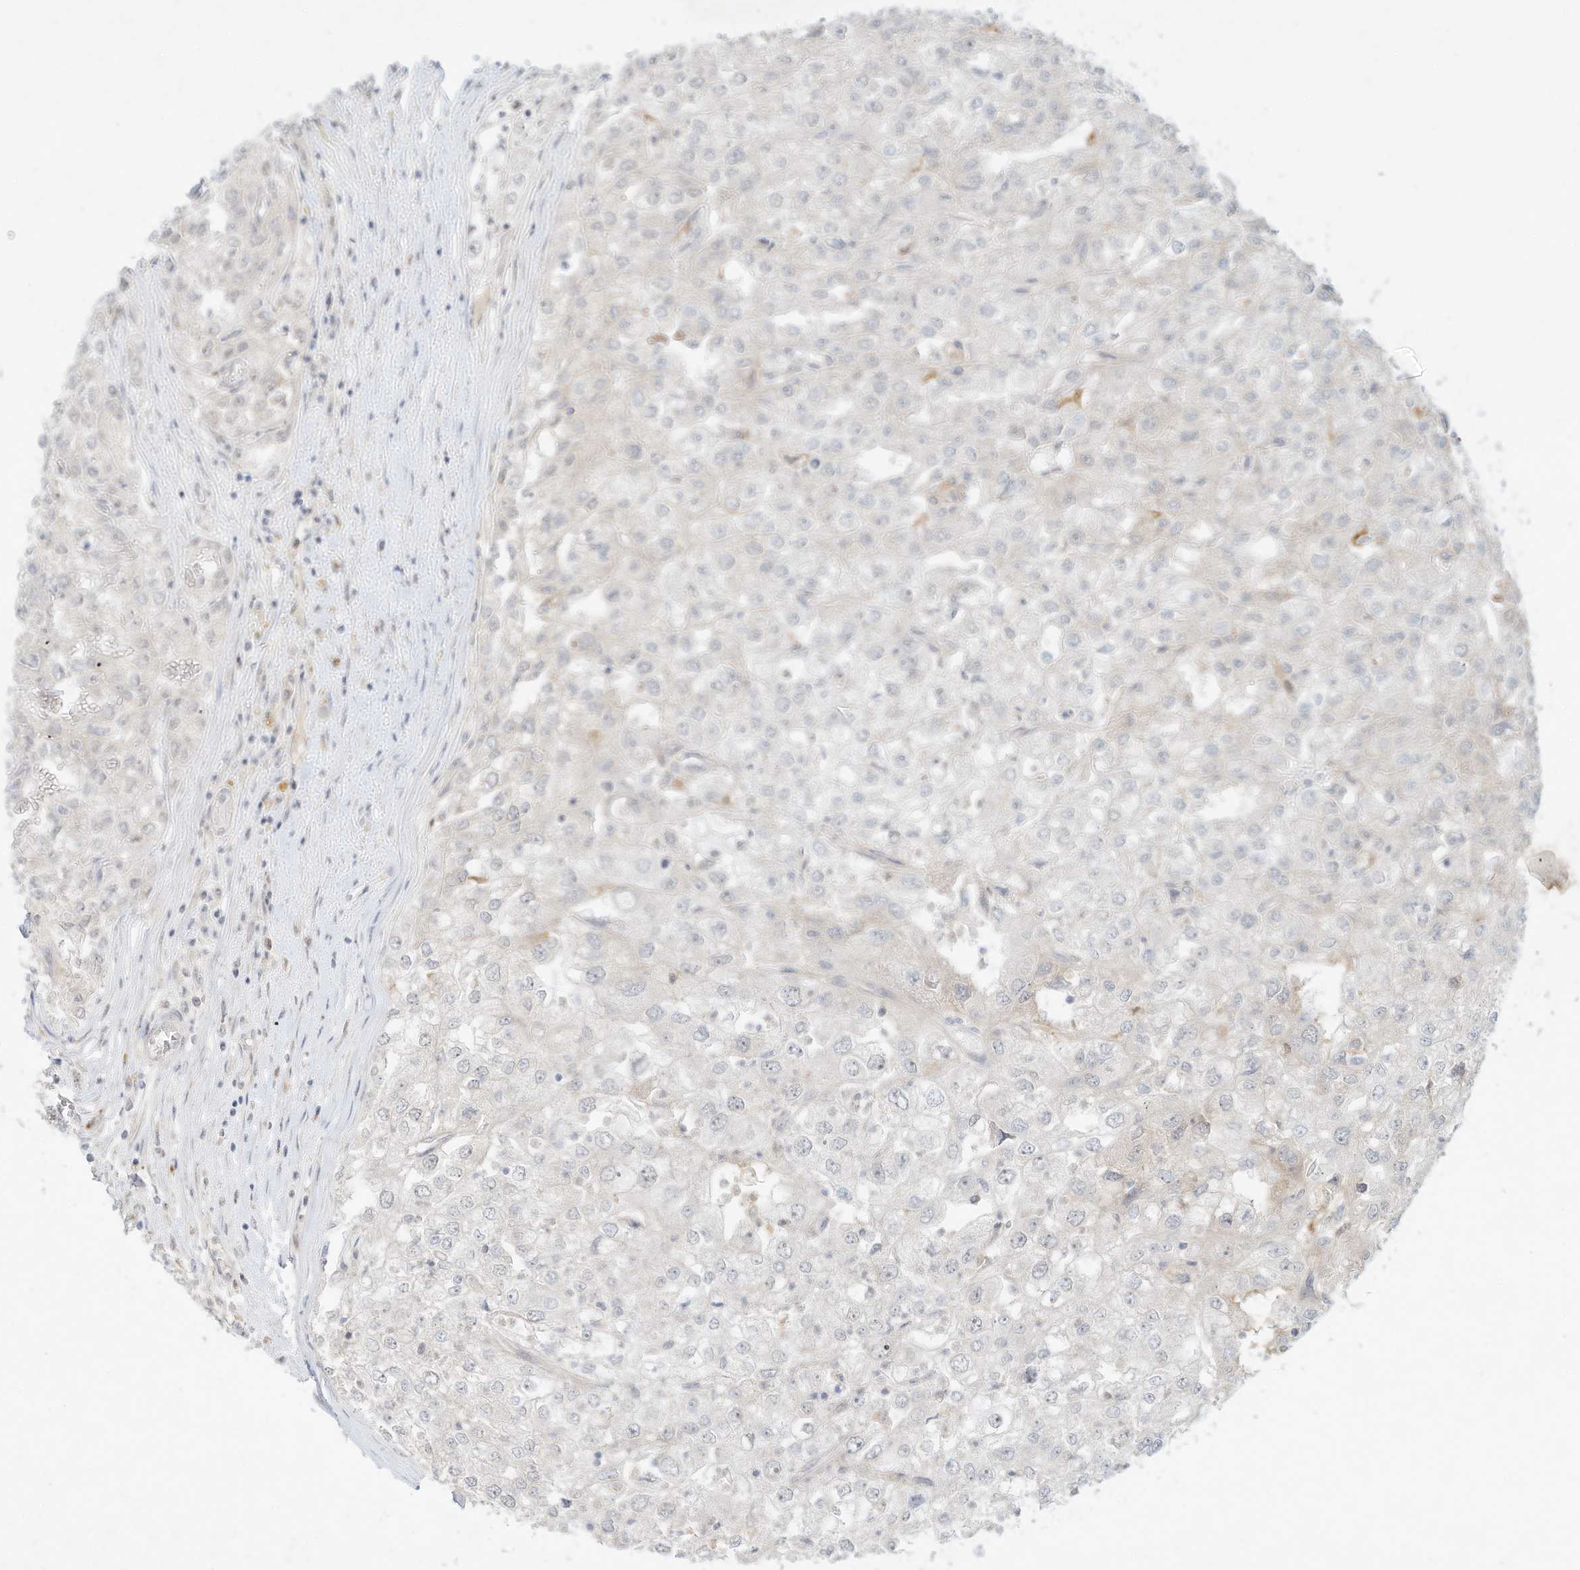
{"staining": {"intensity": "negative", "quantity": "none", "location": "none"}, "tissue": "renal cancer", "cell_type": "Tumor cells", "image_type": "cancer", "snomed": [{"axis": "morphology", "description": "Adenocarcinoma, NOS"}, {"axis": "topography", "description": "Kidney"}], "caption": "A micrograph of human renal cancer (adenocarcinoma) is negative for staining in tumor cells. Nuclei are stained in blue.", "gene": "PAK6", "patient": {"sex": "female", "age": 54}}